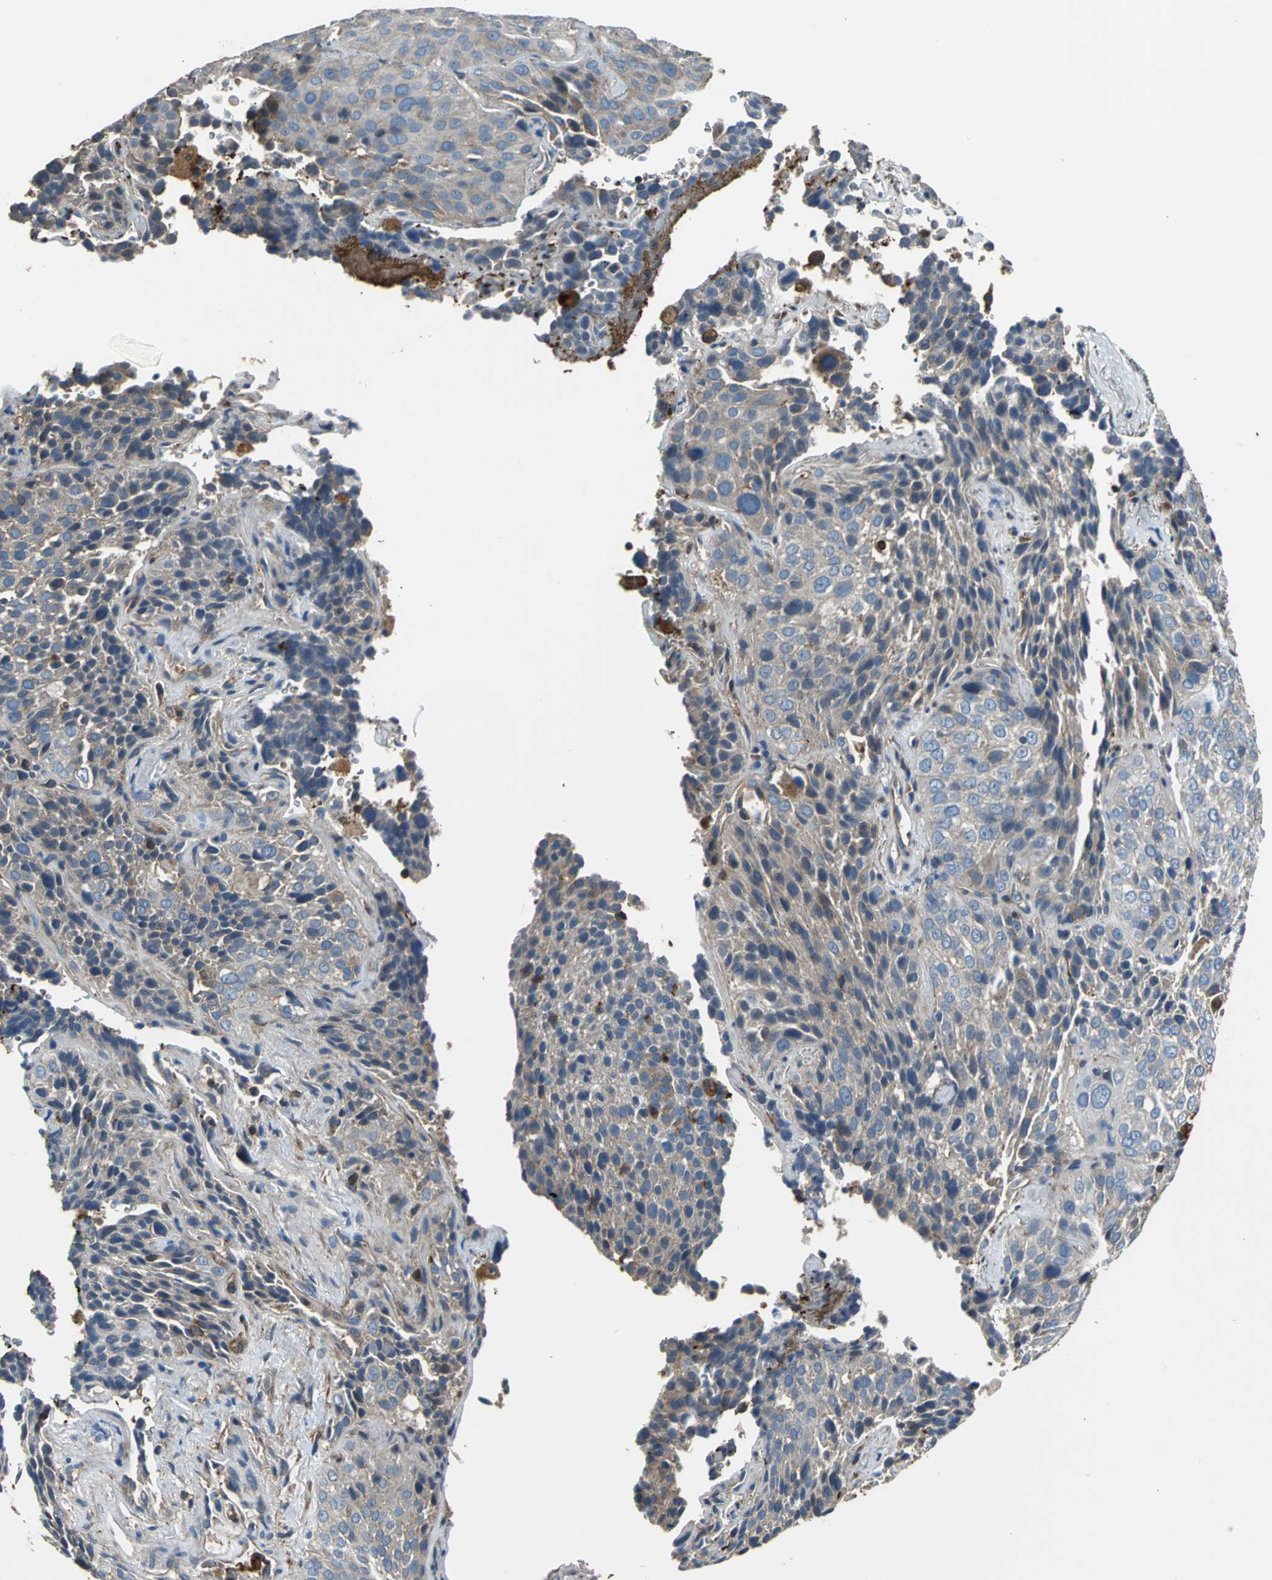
{"staining": {"intensity": "moderate", "quantity": ">75%", "location": "cytoplasmic/membranous"}, "tissue": "lung cancer", "cell_type": "Tumor cells", "image_type": "cancer", "snomed": [{"axis": "morphology", "description": "Squamous cell carcinoma, NOS"}, {"axis": "topography", "description": "Lung"}], "caption": "Immunohistochemical staining of human lung cancer (squamous cell carcinoma) exhibits medium levels of moderate cytoplasmic/membranous staining in about >75% of tumor cells.", "gene": "PARVA", "patient": {"sex": "male", "age": 54}}